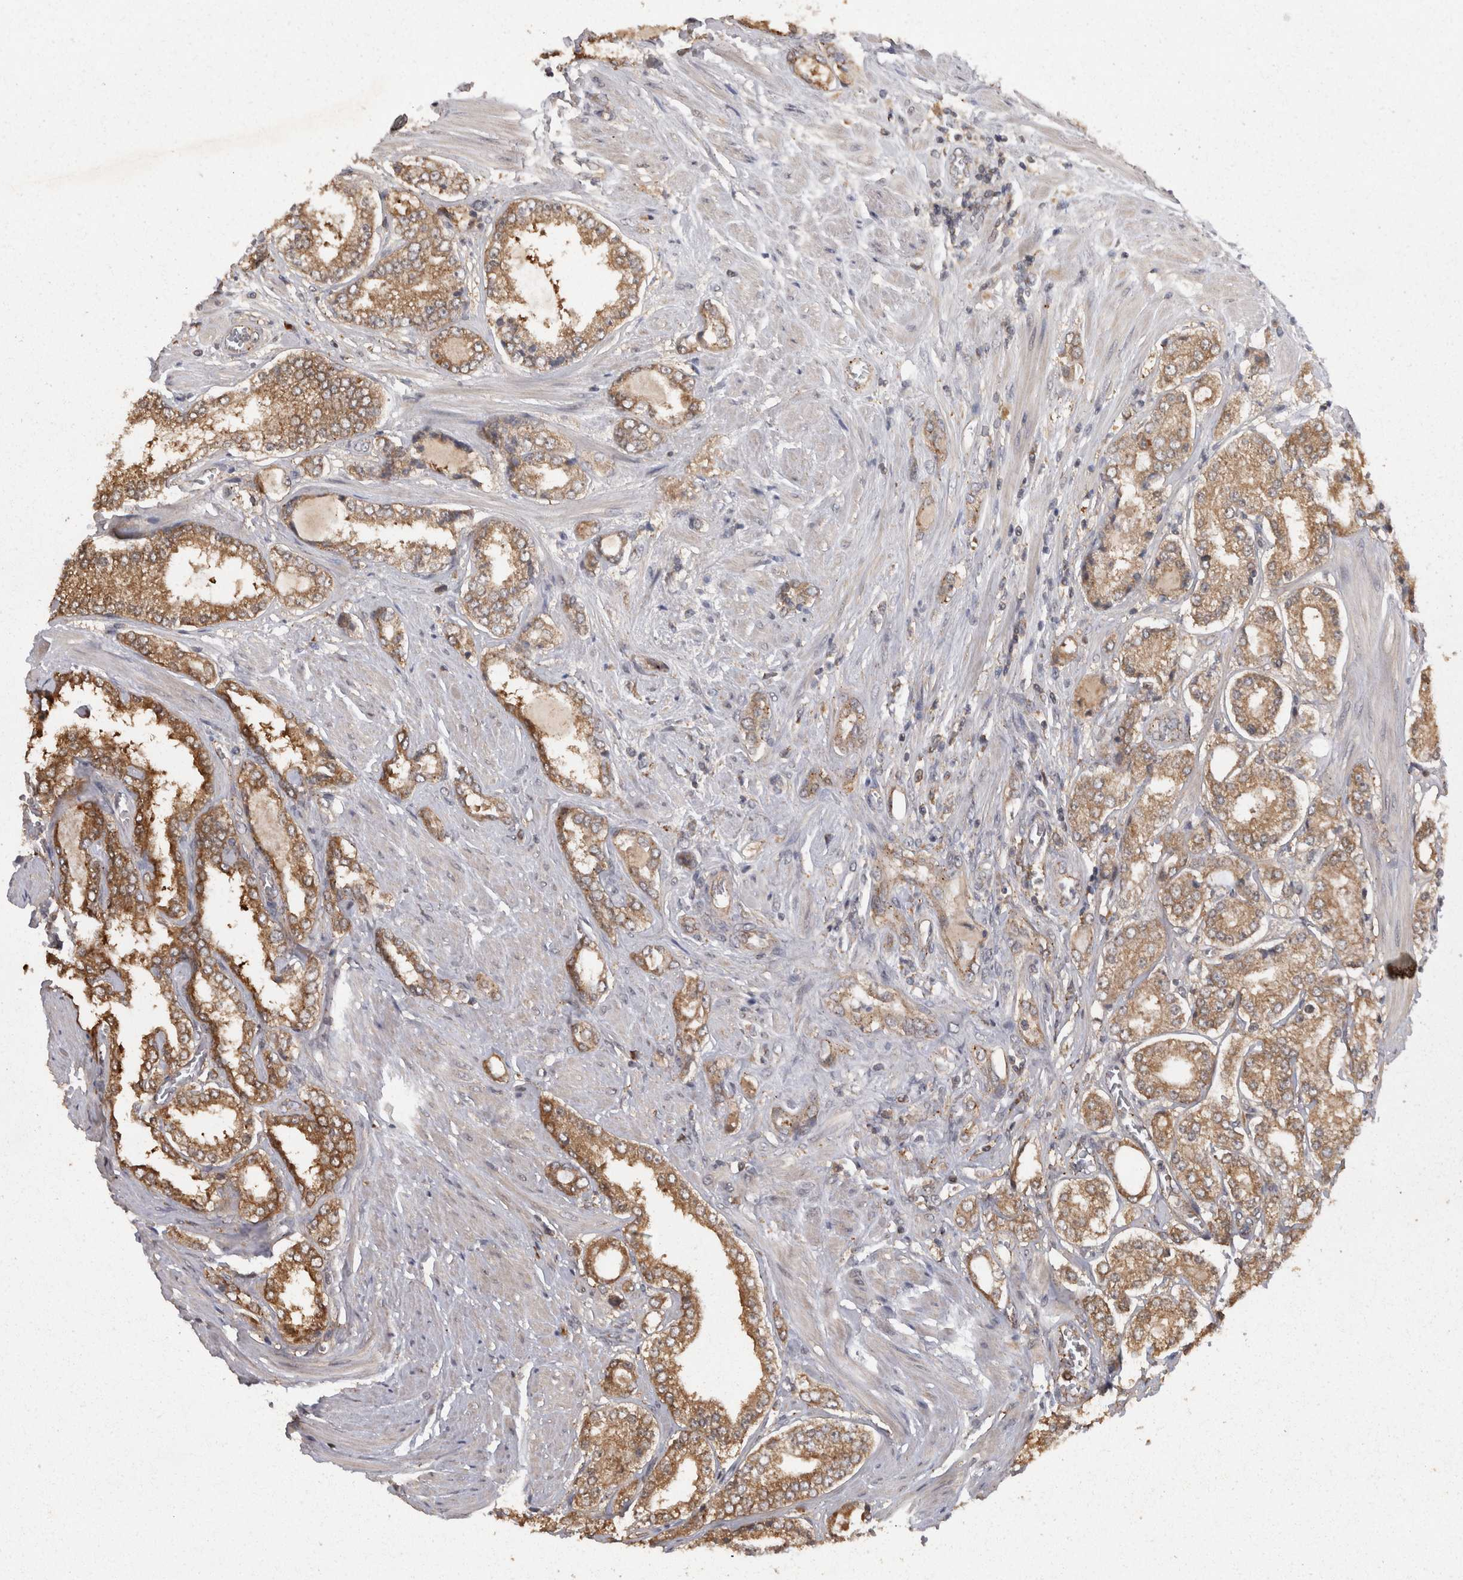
{"staining": {"intensity": "moderate", "quantity": ">75%", "location": "cytoplasmic/membranous"}, "tissue": "prostate cancer", "cell_type": "Tumor cells", "image_type": "cancer", "snomed": [{"axis": "morphology", "description": "Adenocarcinoma, Low grade"}, {"axis": "topography", "description": "Prostate"}], "caption": "This micrograph demonstrates immunohistochemistry (IHC) staining of prostate cancer, with medium moderate cytoplasmic/membranous staining in about >75% of tumor cells.", "gene": "ACAT2", "patient": {"sex": "male", "age": 62}}